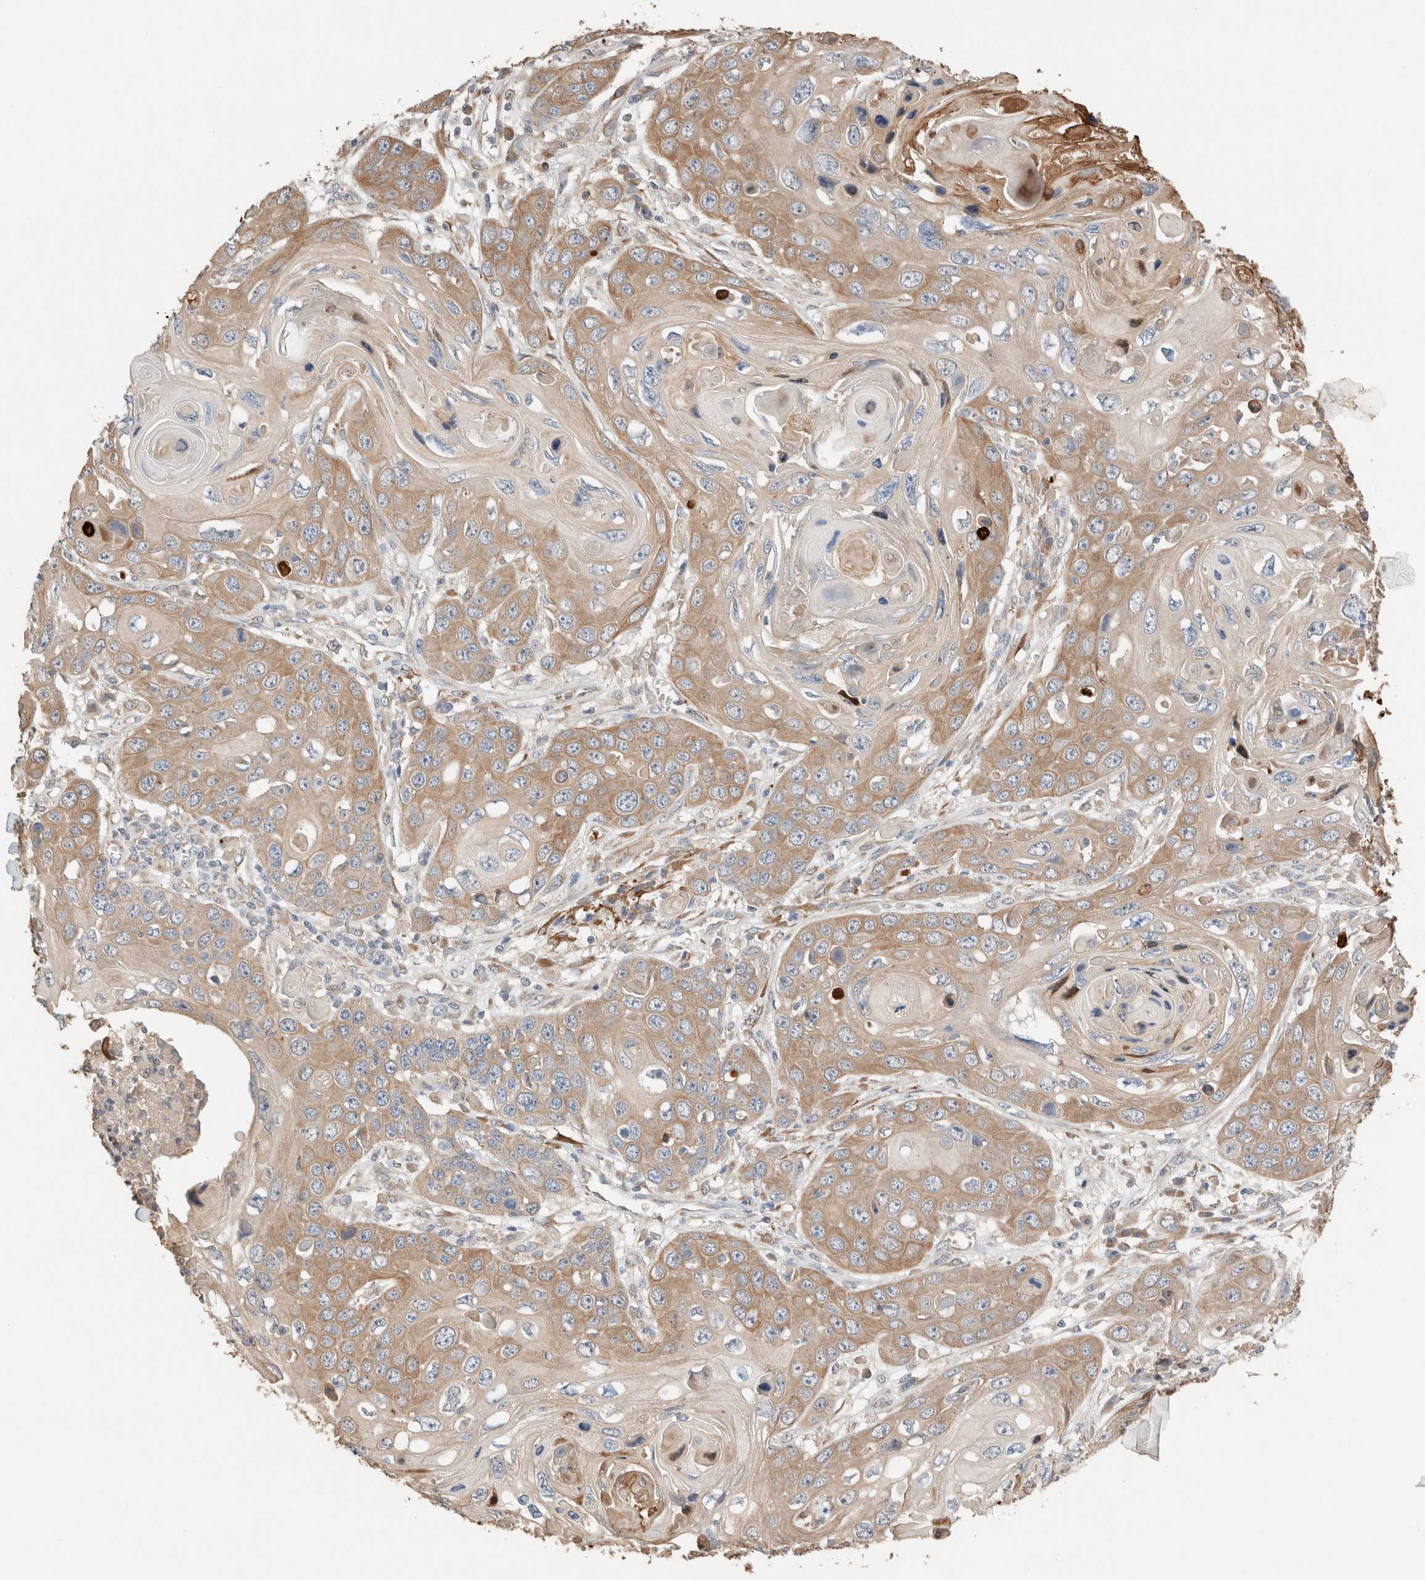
{"staining": {"intensity": "moderate", "quantity": ">75%", "location": "cytoplasmic/membranous"}, "tissue": "skin cancer", "cell_type": "Tumor cells", "image_type": "cancer", "snomed": [{"axis": "morphology", "description": "Squamous cell carcinoma, NOS"}, {"axis": "topography", "description": "Skin"}], "caption": "Immunohistochemical staining of skin cancer (squamous cell carcinoma) displays moderate cytoplasmic/membranous protein expression in approximately >75% of tumor cells. The protein is shown in brown color, while the nuclei are stained blue.", "gene": "TUBD1", "patient": {"sex": "male", "age": 55}}